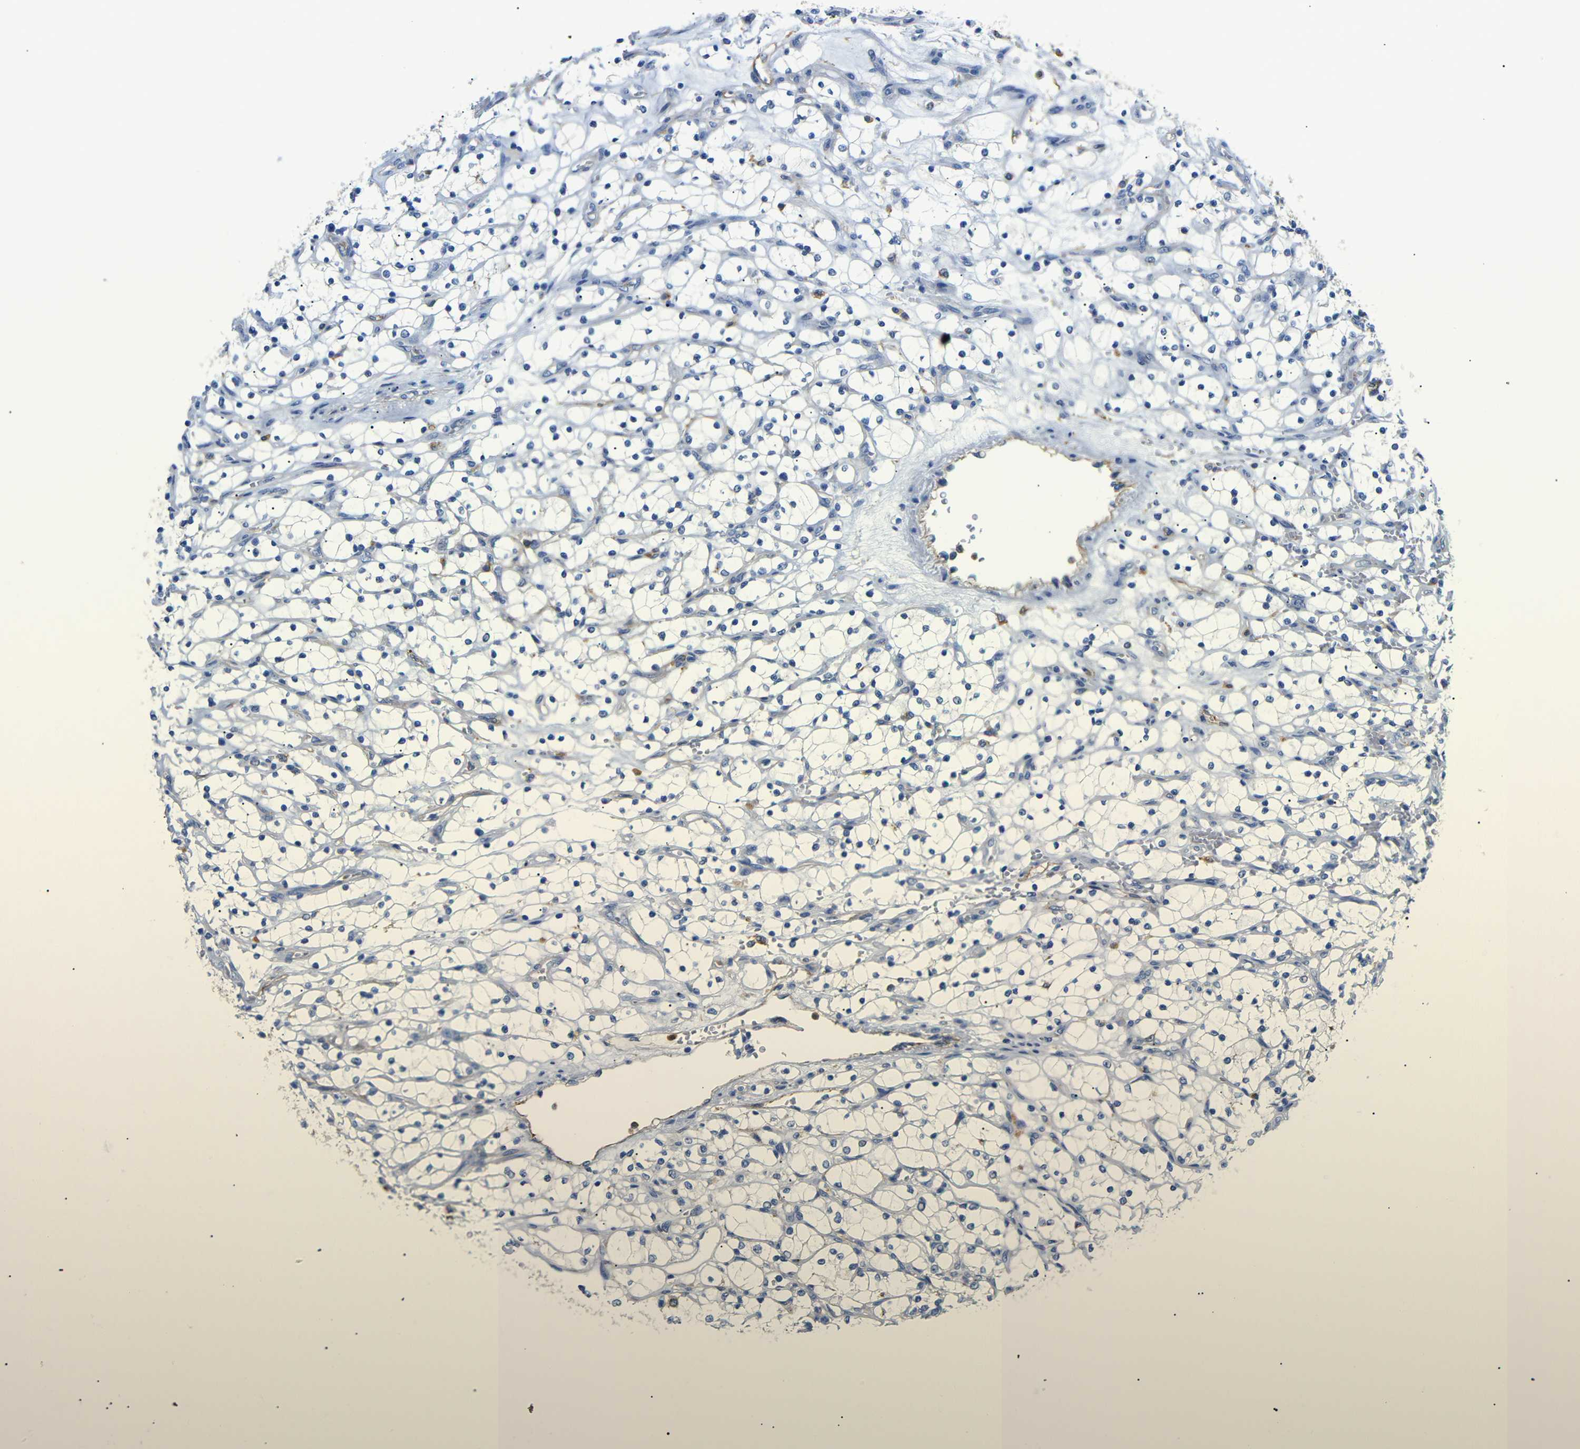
{"staining": {"intensity": "negative", "quantity": "none", "location": "none"}, "tissue": "renal cancer", "cell_type": "Tumor cells", "image_type": "cancer", "snomed": [{"axis": "morphology", "description": "Adenocarcinoma, NOS"}, {"axis": "topography", "description": "Kidney"}], "caption": "Tumor cells show no significant positivity in renal adenocarcinoma.", "gene": "SDCBP", "patient": {"sex": "female", "age": 69}}